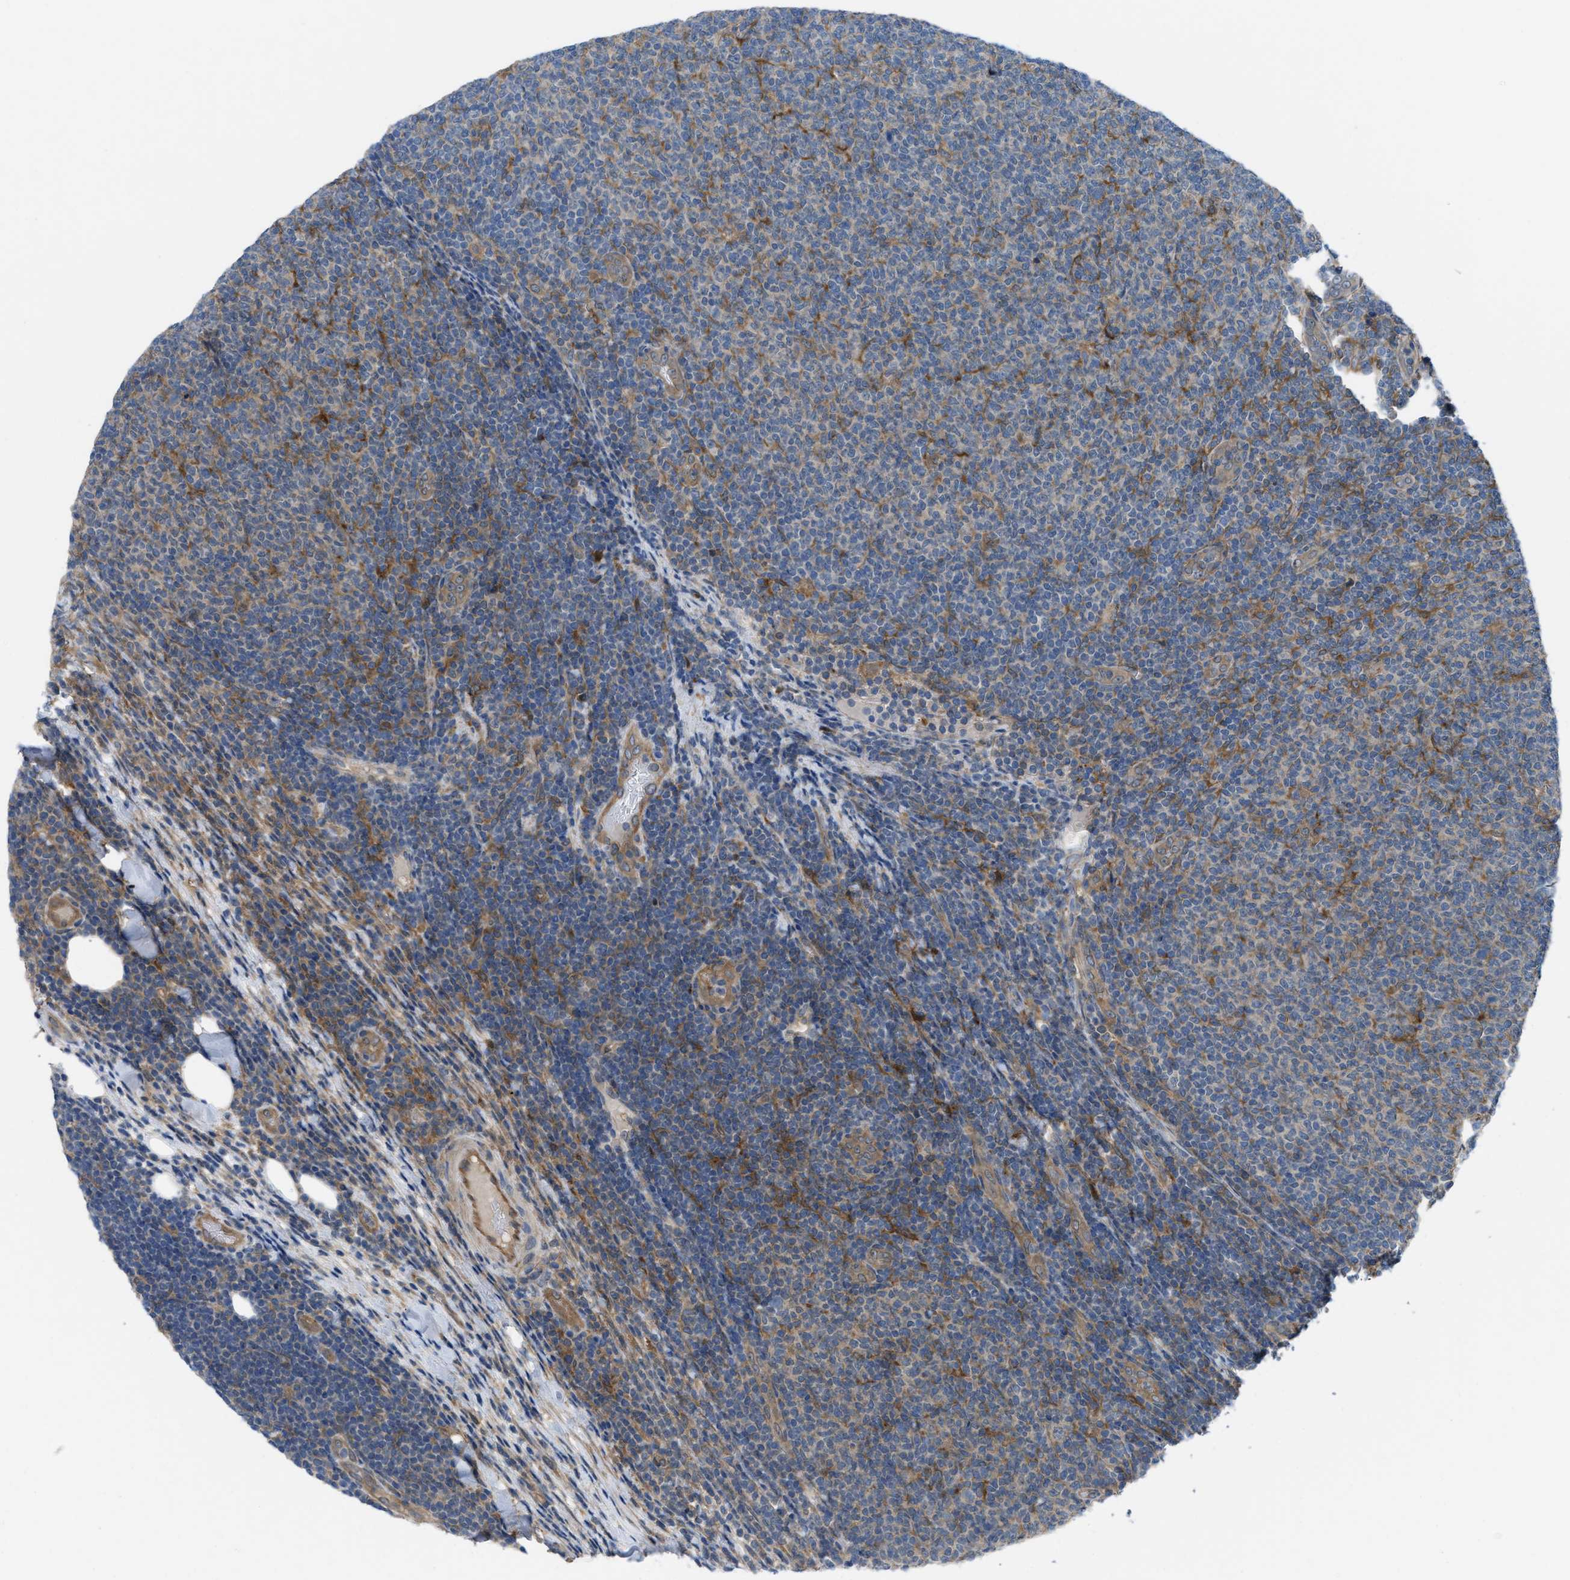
{"staining": {"intensity": "negative", "quantity": "none", "location": "none"}, "tissue": "lymphoma", "cell_type": "Tumor cells", "image_type": "cancer", "snomed": [{"axis": "morphology", "description": "Malignant lymphoma, non-Hodgkin's type, Low grade"}, {"axis": "topography", "description": "Lymph node"}], "caption": "Low-grade malignant lymphoma, non-Hodgkin's type was stained to show a protein in brown. There is no significant positivity in tumor cells.", "gene": "BAZ2B", "patient": {"sex": "male", "age": 66}}